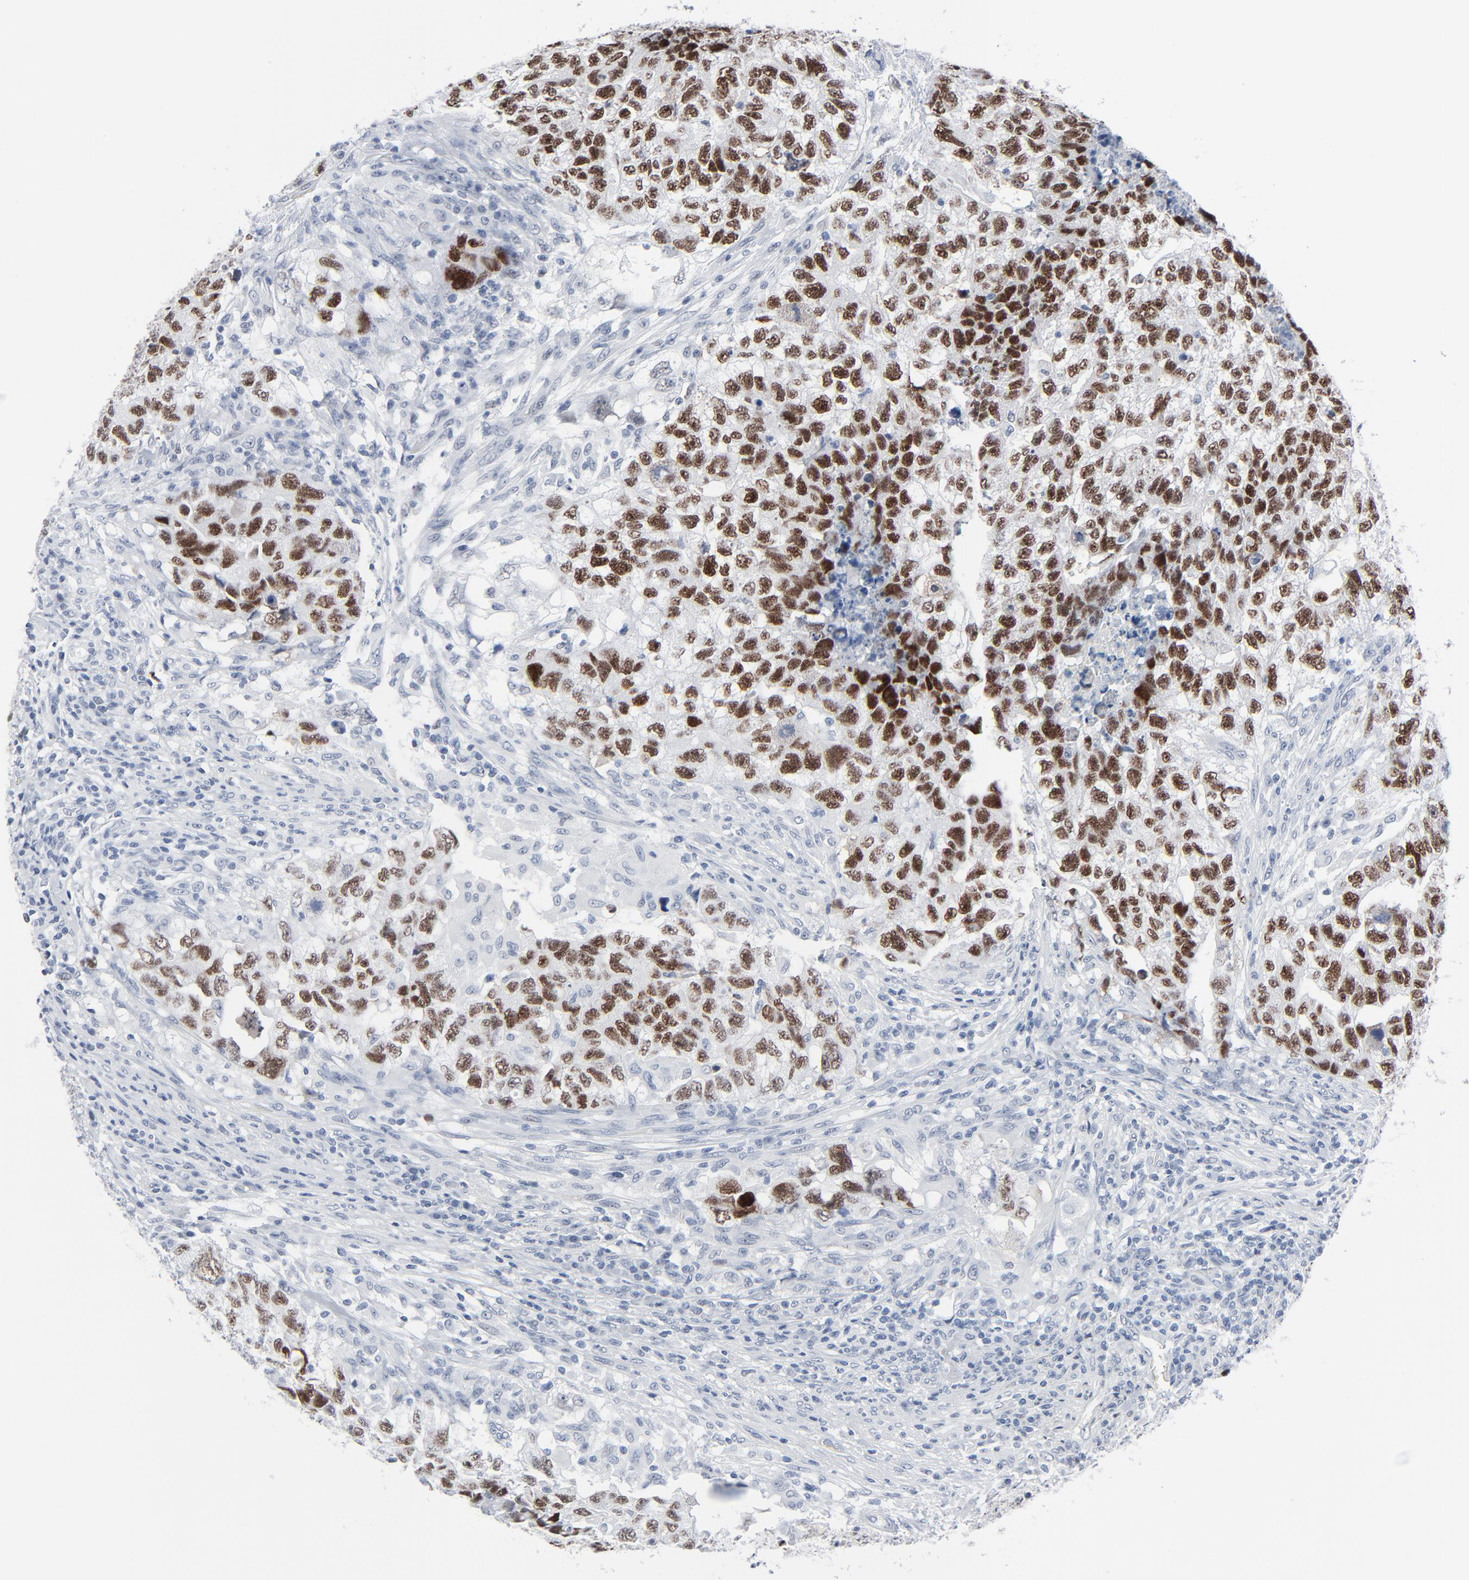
{"staining": {"intensity": "strong", "quantity": ">75%", "location": "nuclear"}, "tissue": "testis cancer", "cell_type": "Tumor cells", "image_type": "cancer", "snomed": [{"axis": "morphology", "description": "Carcinoma, Embryonal, NOS"}, {"axis": "topography", "description": "Testis"}], "caption": "This micrograph reveals IHC staining of testis cancer, with high strong nuclear positivity in approximately >75% of tumor cells.", "gene": "SIRT1", "patient": {"sex": "male", "age": 21}}